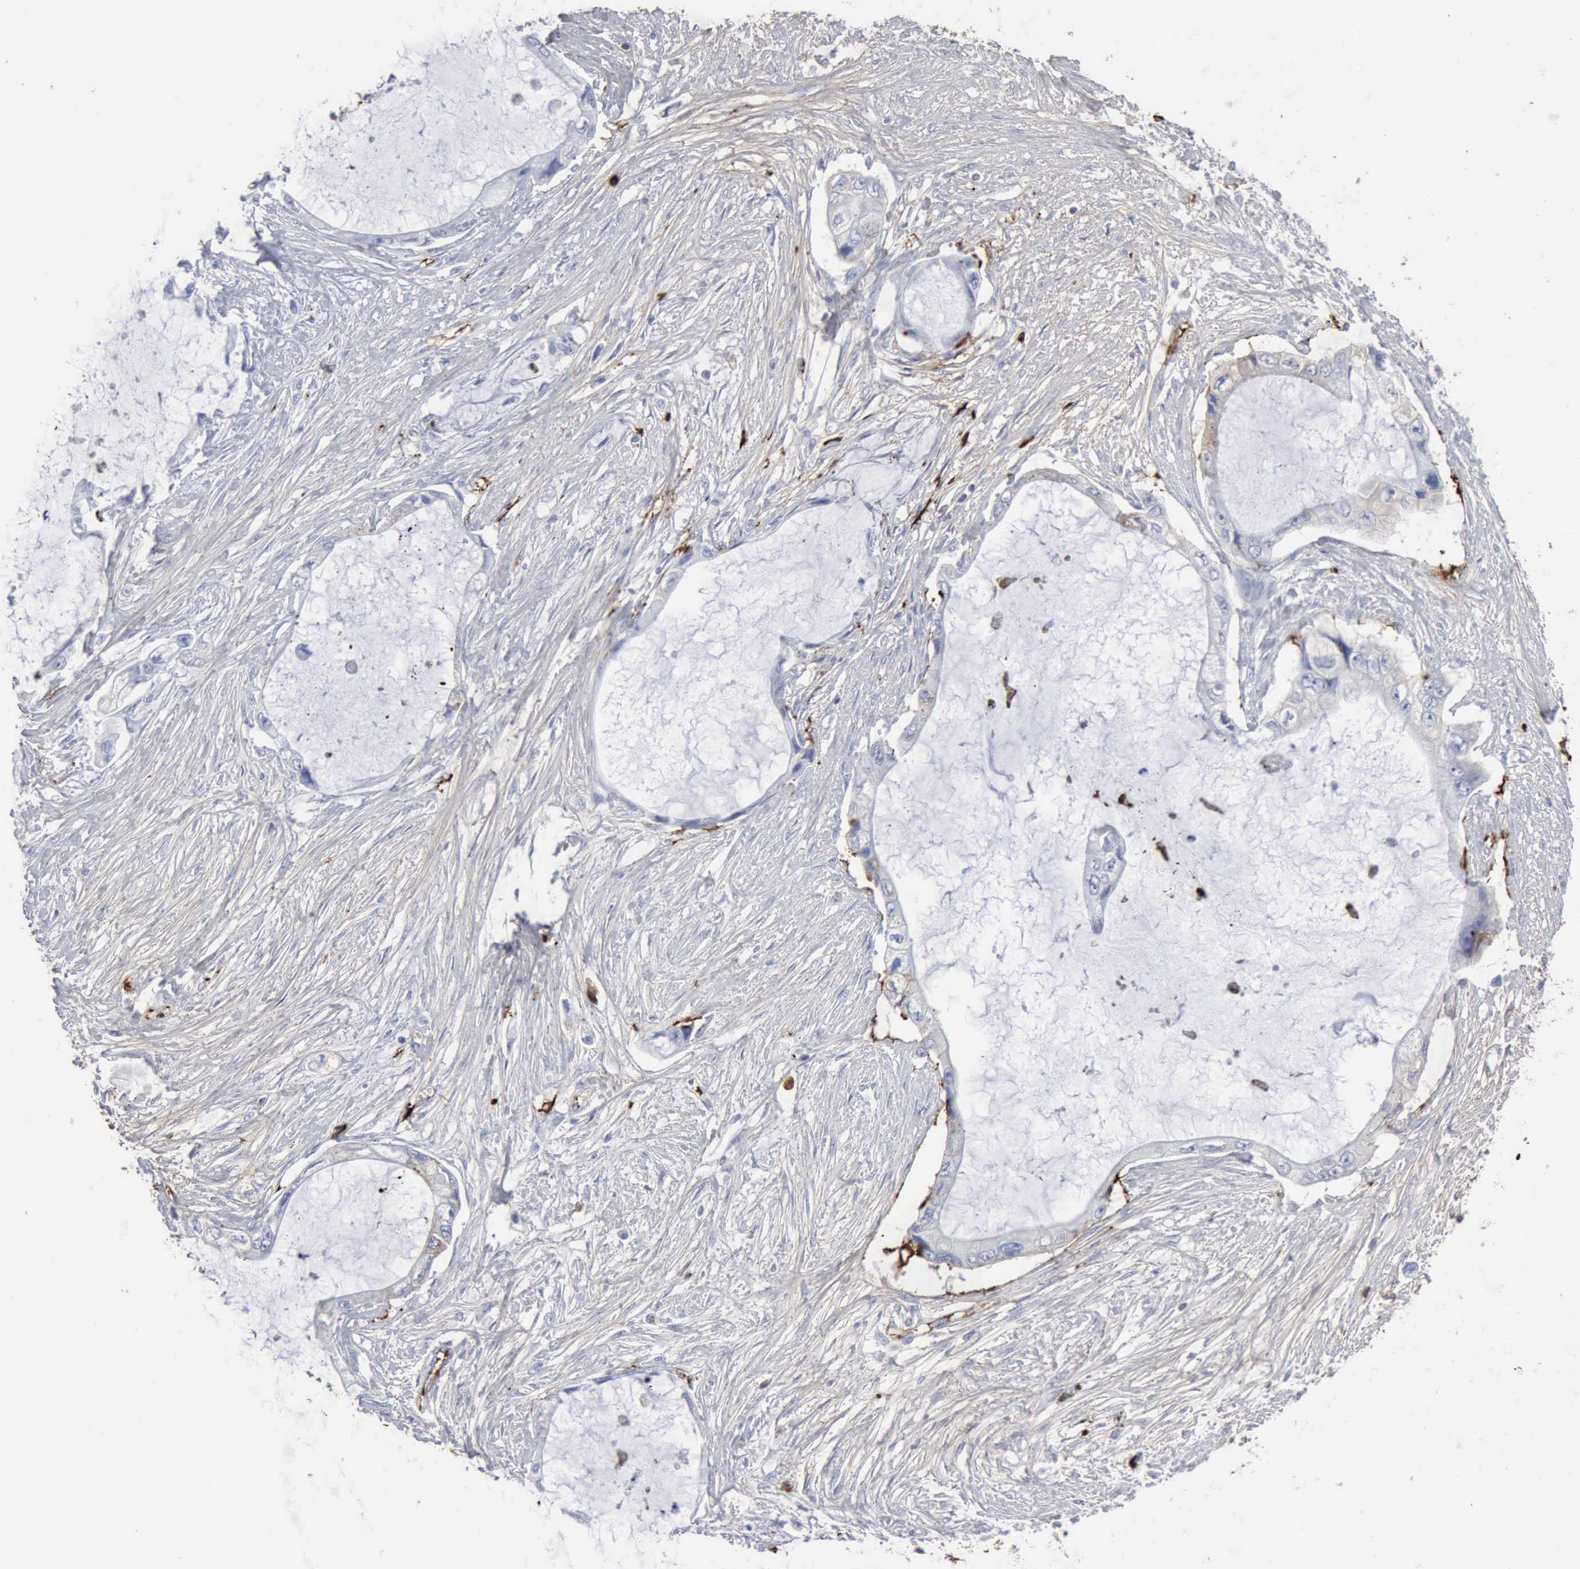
{"staining": {"intensity": "negative", "quantity": "none", "location": "none"}, "tissue": "pancreatic cancer", "cell_type": "Tumor cells", "image_type": "cancer", "snomed": [{"axis": "morphology", "description": "Adenocarcinoma, NOS"}, {"axis": "topography", "description": "Pancreas"}, {"axis": "topography", "description": "Stomach, upper"}], "caption": "The immunohistochemistry micrograph has no significant positivity in tumor cells of adenocarcinoma (pancreatic) tissue. (Stains: DAB (3,3'-diaminobenzidine) immunohistochemistry (IHC) with hematoxylin counter stain, Microscopy: brightfield microscopy at high magnification).", "gene": "C4BPA", "patient": {"sex": "male", "age": 77}}